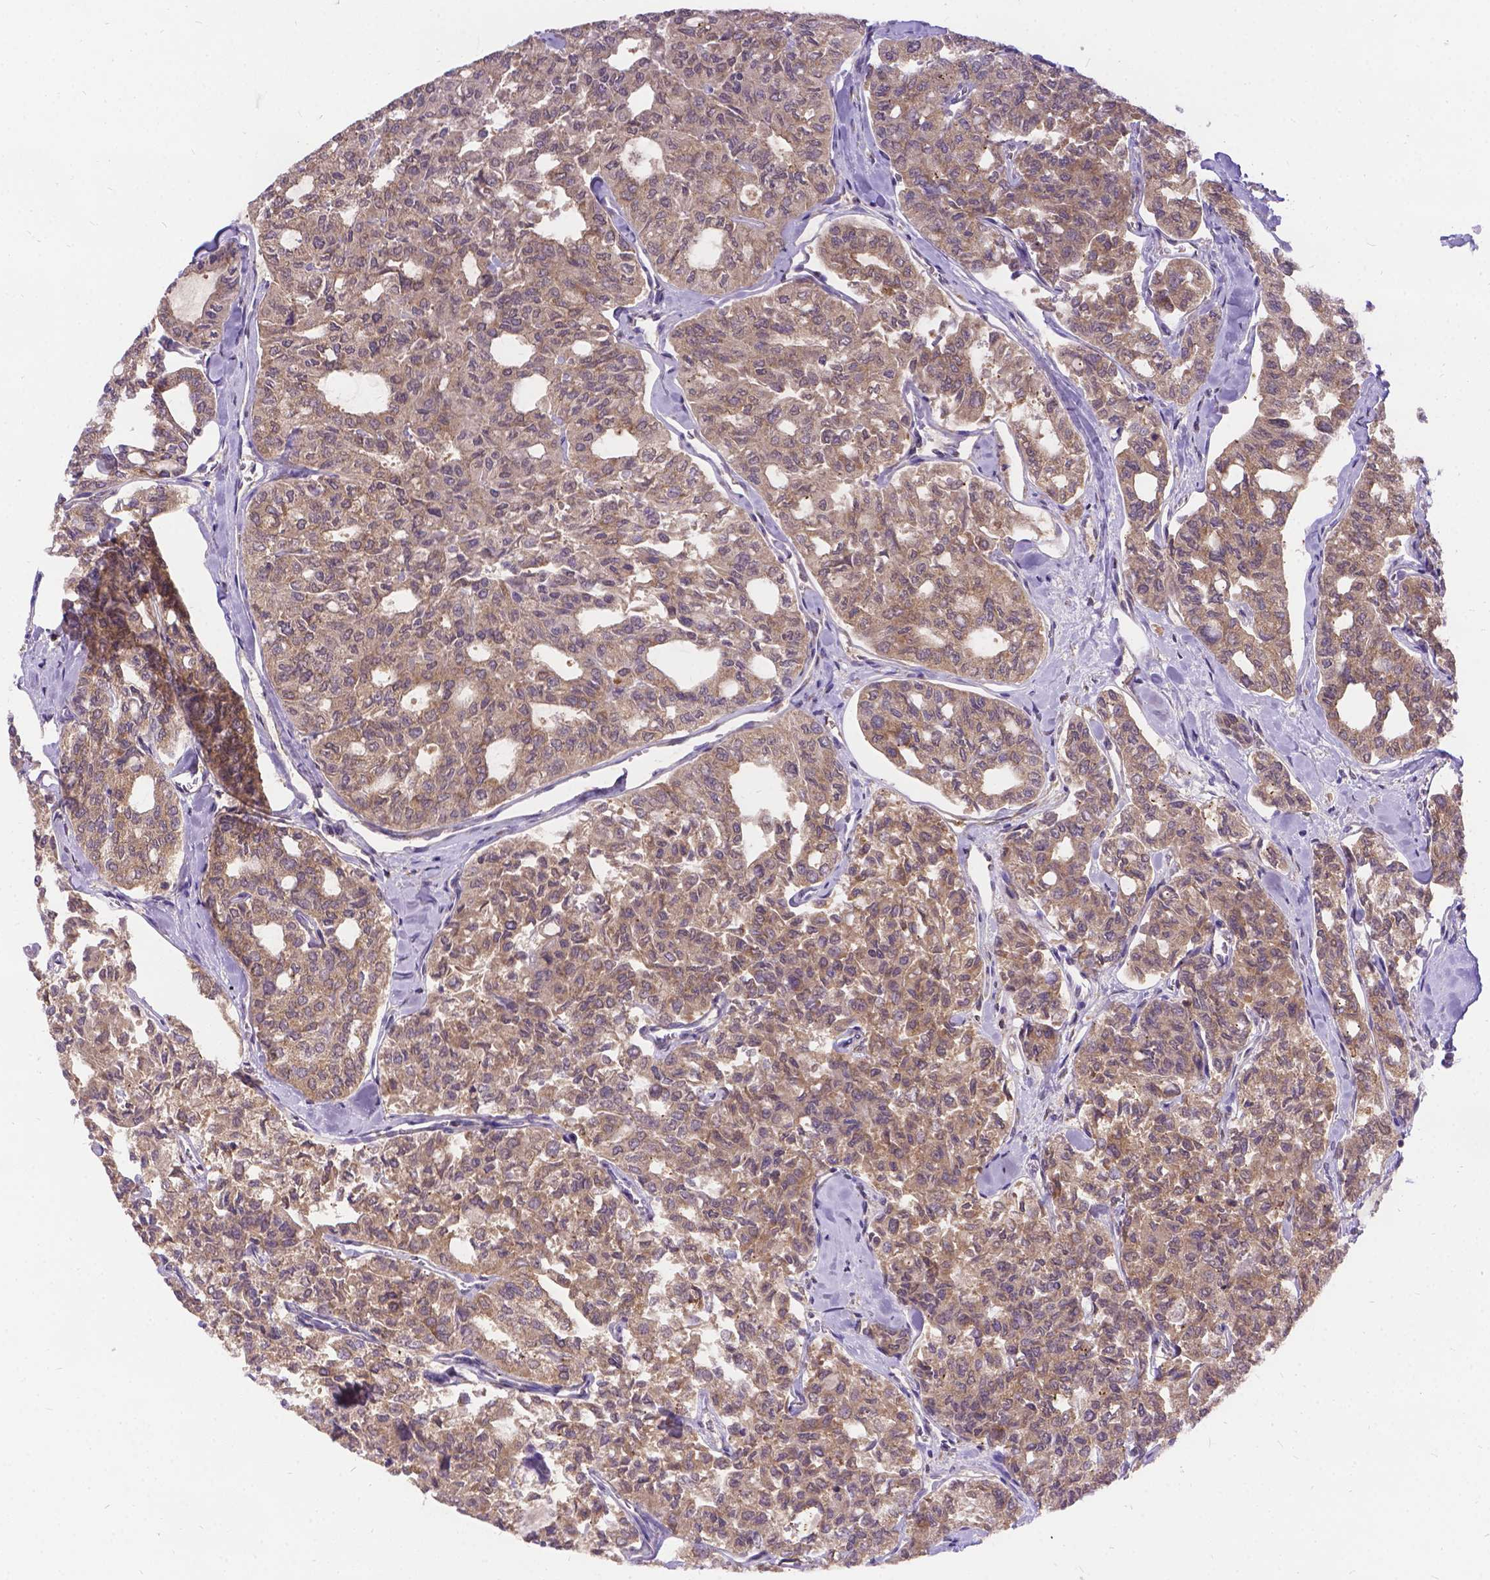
{"staining": {"intensity": "weak", "quantity": ">75%", "location": "cytoplasmic/membranous"}, "tissue": "thyroid cancer", "cell_type": "Tumor cells", "image_type": "cancer", "snomed": [{"axis": "morphology", "description": "Follicular adenoma carcinoma, NOS"}, {"axis": "topography", "description": "Thyroid gland"}], "caption": "This is an image of immunohistochemistry staining of thyroid cancer, which shows weak expression in the cytoplasmic/membranous of tumor cells.", "gene": "DENND6A", "patient": {"sex": "male", "age": 75}}